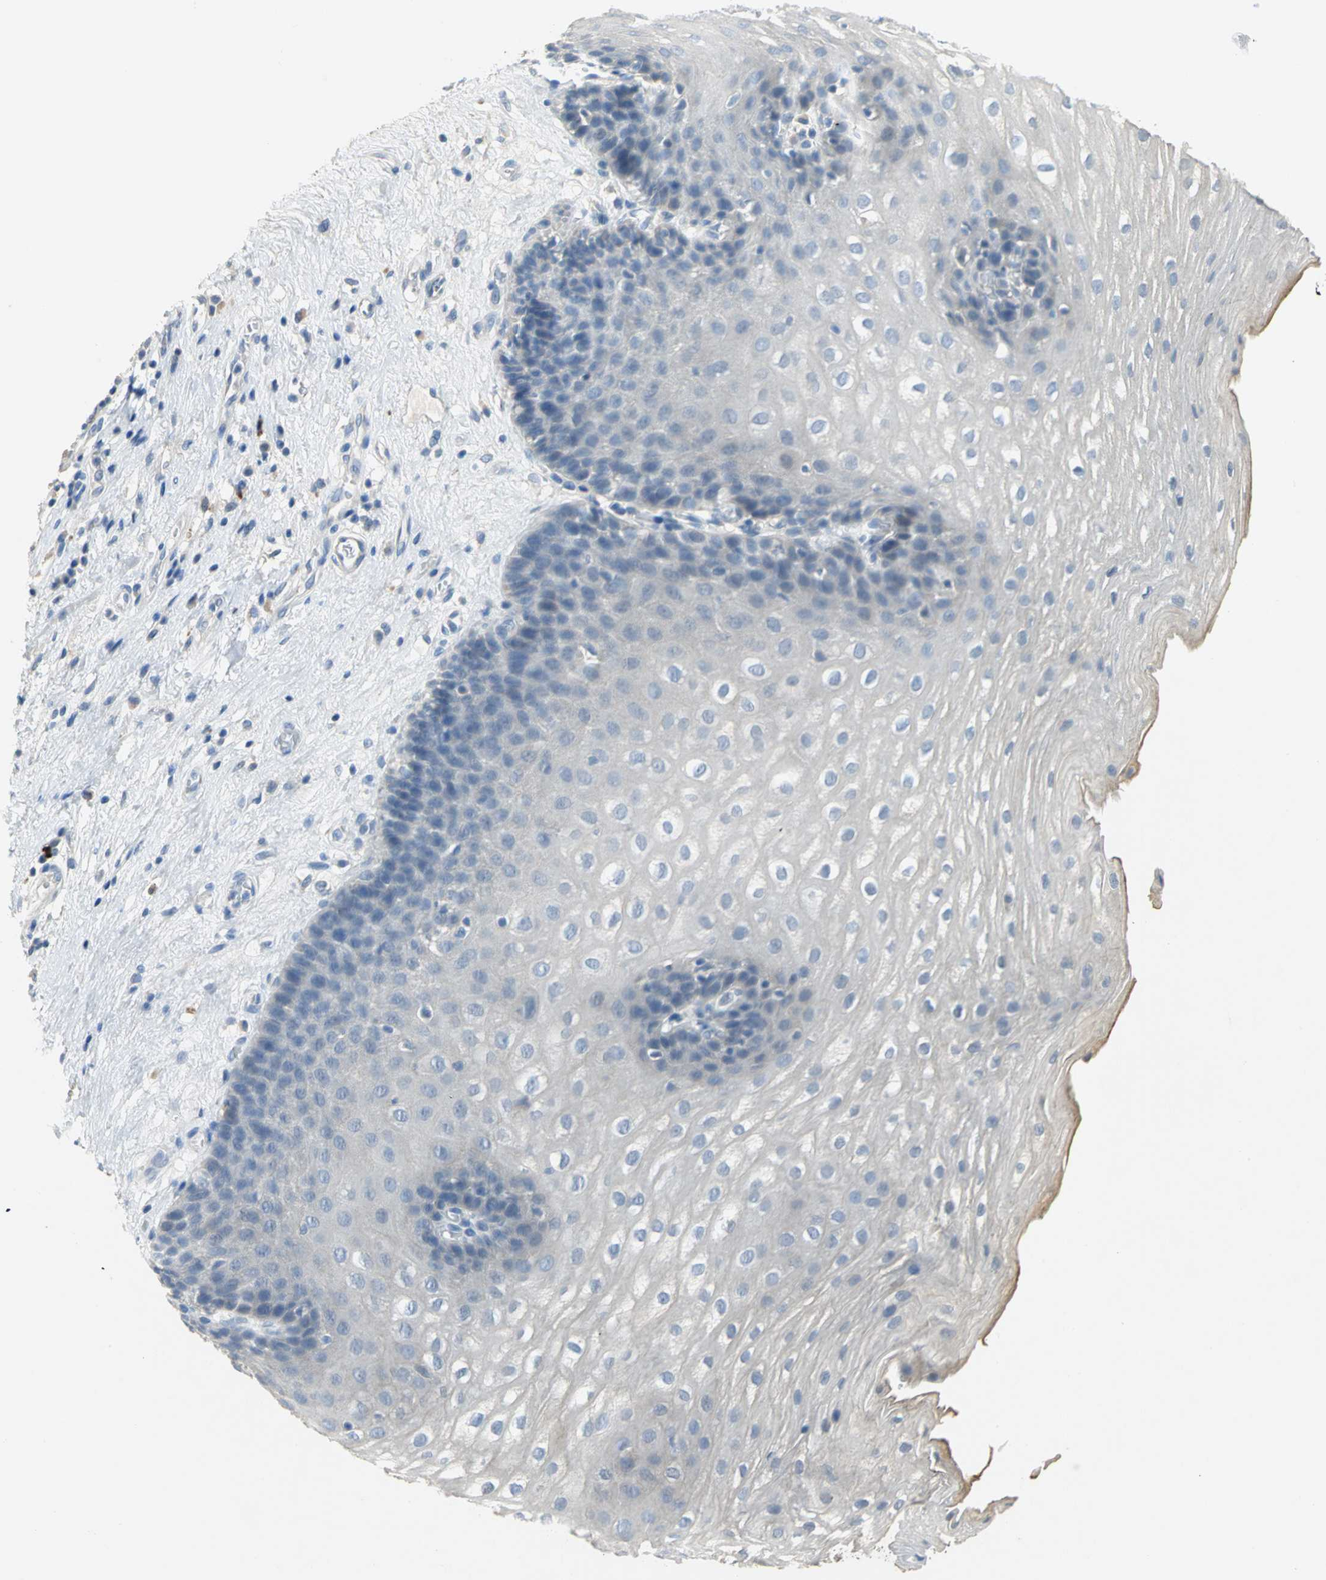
{"staining": {"intensity": "weak", "quantity": "<25%", "location": "cytoplasmic/membranous"}, "tissue": "esophagus", "cell_type": "Squamous epithelial cells", "image_type": "normal", "snomed": [{"axis": "morphology", "description": "Normal tissue, NOS"}, {"axis": "topography", "description": "Esophagus"}], "caption": "Esophagus was stained to show a protein in brown. There is no significant expression in squamous epithelial cells. (Stains: DAB (3,3'-diaminobenzidine) immunohistochemistry with hematoxylin counter stain, Microscopy: brightfield microscopy at high magnification).", "gene": "IL17RB", "patient": {"sex": "male", "age": 48}}